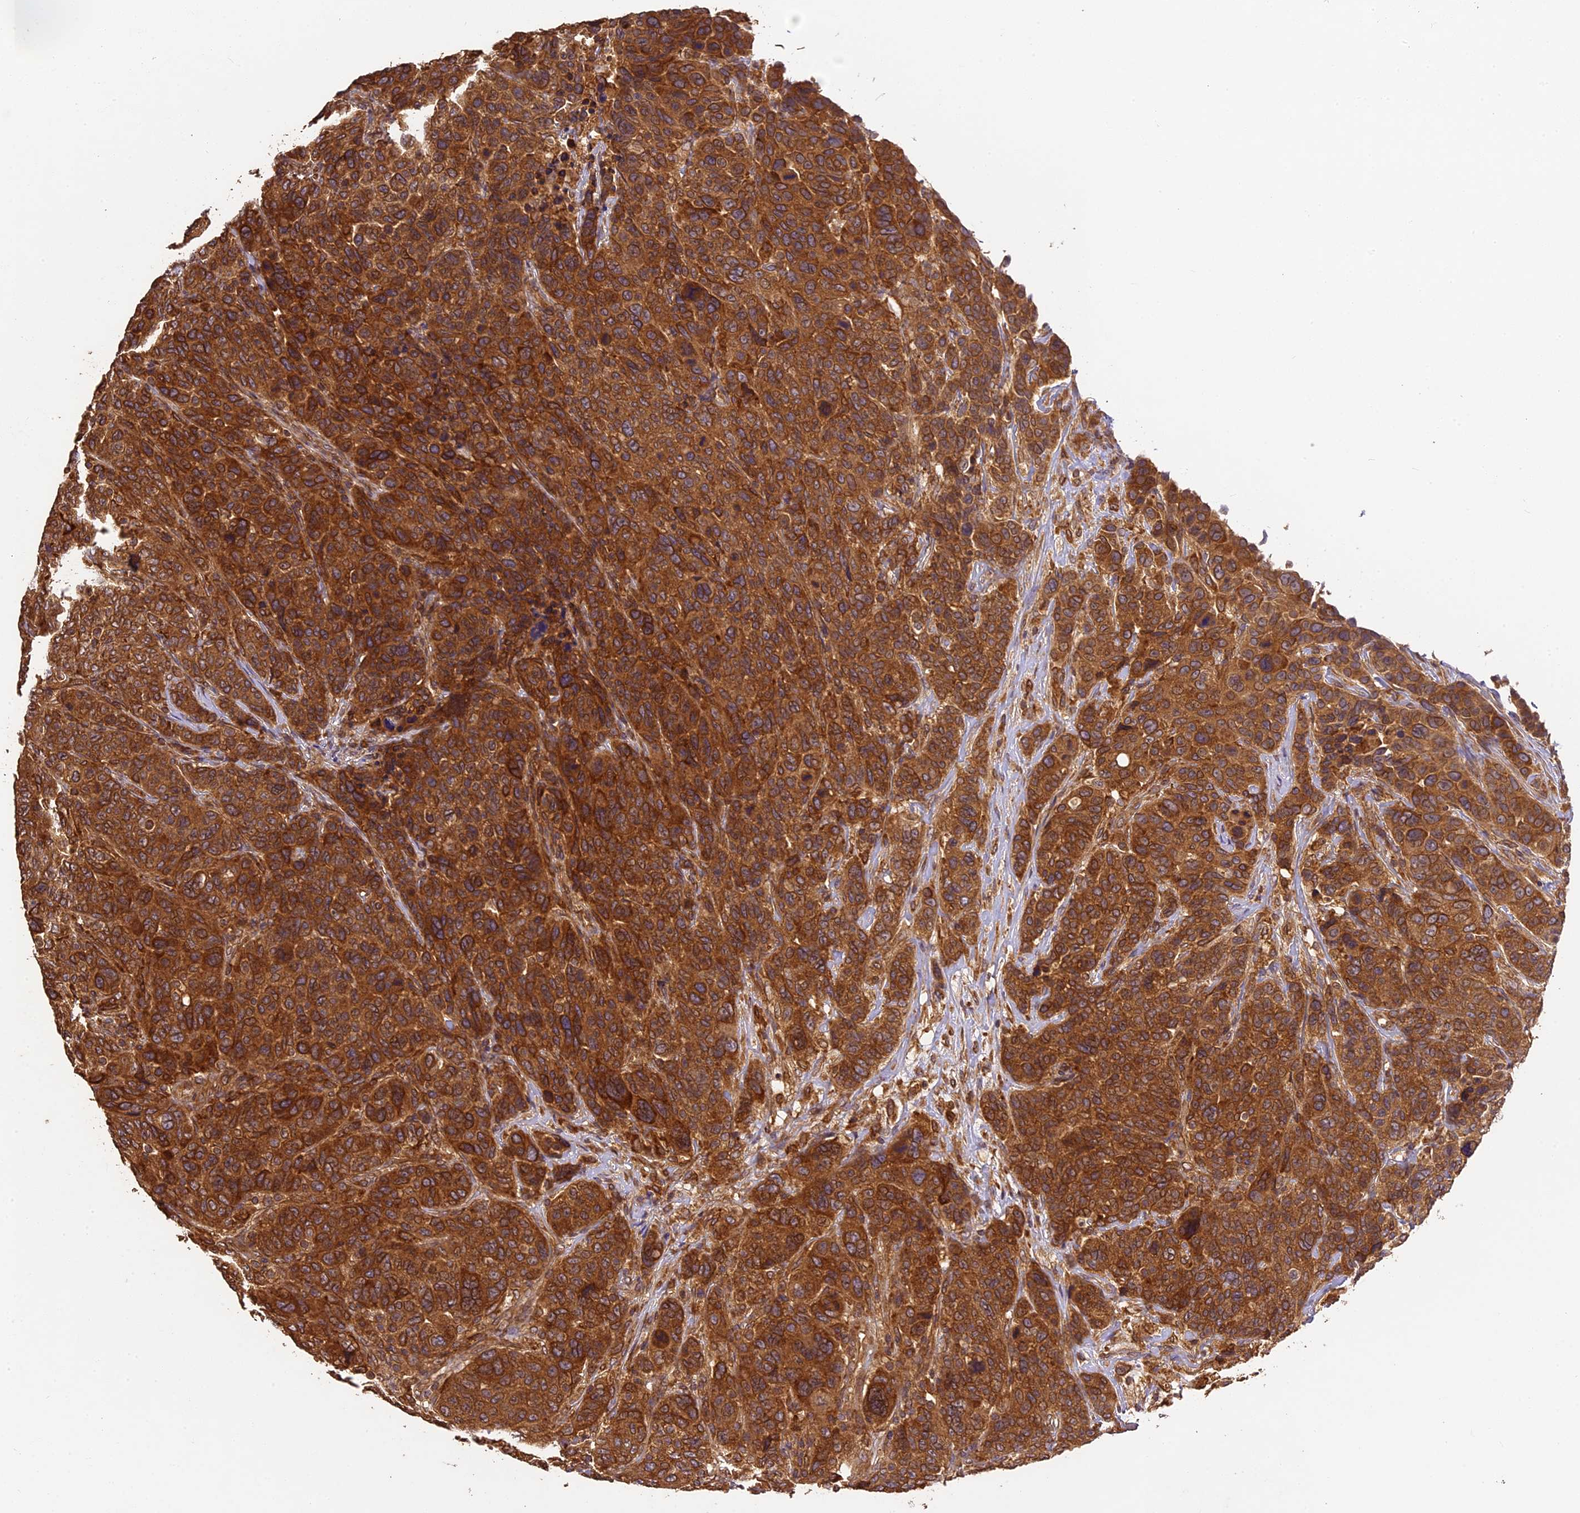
{"staining": {"intensity": "strong", "quantity": ">75%", "location": "cytoplasmic/membranous"}, "tissue": "breast cancer", "cell_type": "Tumor cells", "image_type": "cancer", "snomed": [{"axis": "morphology", "description": "Duct carcinoma"}, {"axis": "topography", "description": "Breast"}], "caption": "Invasive ductal carcinoma (breast) stained with a brown dye displays strong cytoplasmic/membranous positive staining in about >75% of tumor cells.", "gene": "BRAP", "patient": {"sex": "female", "age": 37}}